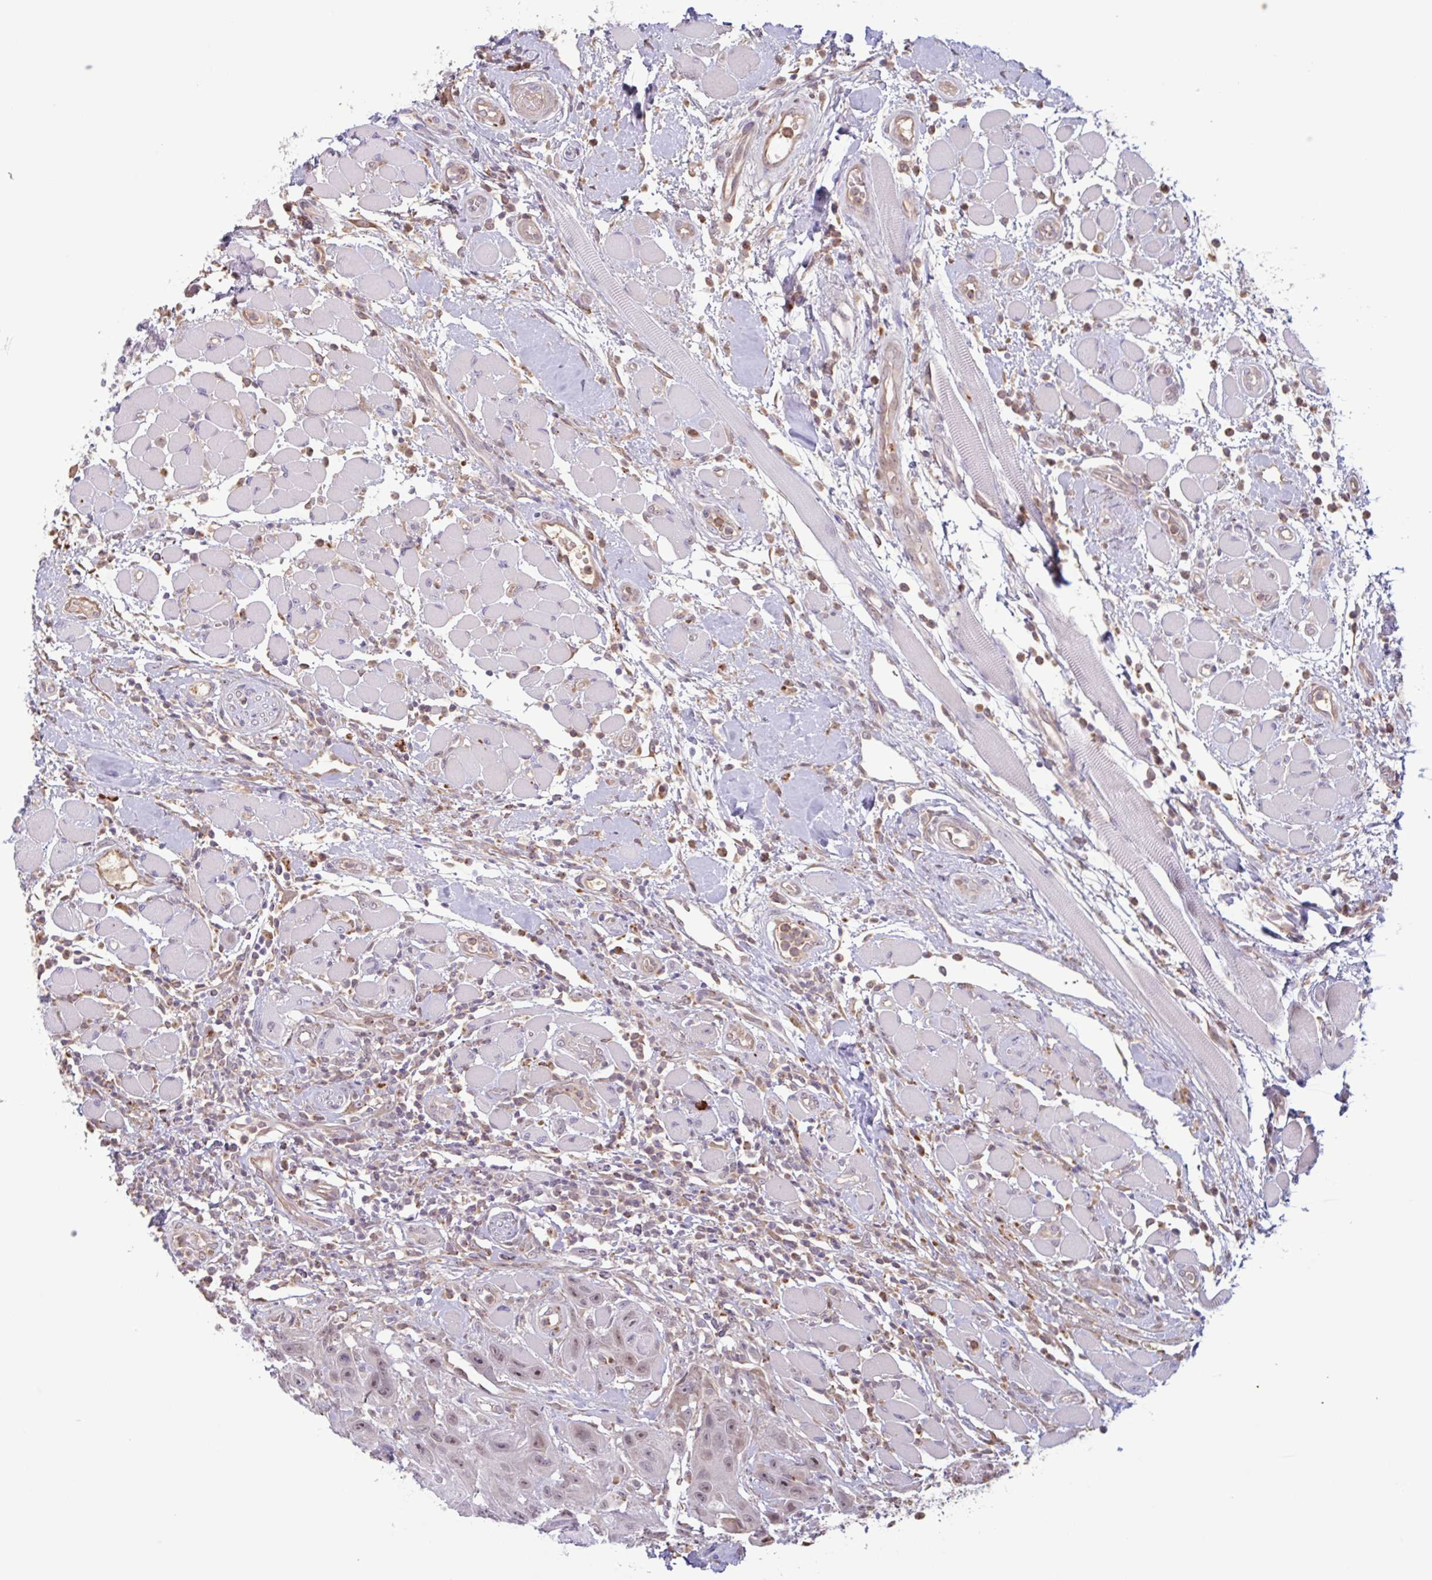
{"staining": {"intensity": "weak", "quantity": ">75%", "location": "nuclear"}, "tissue": "head and neck cancer", "cell_type": "Tumor cells", "image_type": "cancer", "snomed": [{"axis": "morphology", "description": "Squamous cell carcinoma, NOS"}, {"axis": "topography", "description": "Head-Neck"}], "caption": "Tumor cells reveal weak nuclear staining in about >75% of cells in head and neck cancer. The protein is shown in brown color, while the nuclei are stained blue.", "gene": "TAF1D", "patient": {"sex": "female", "age": 59}}